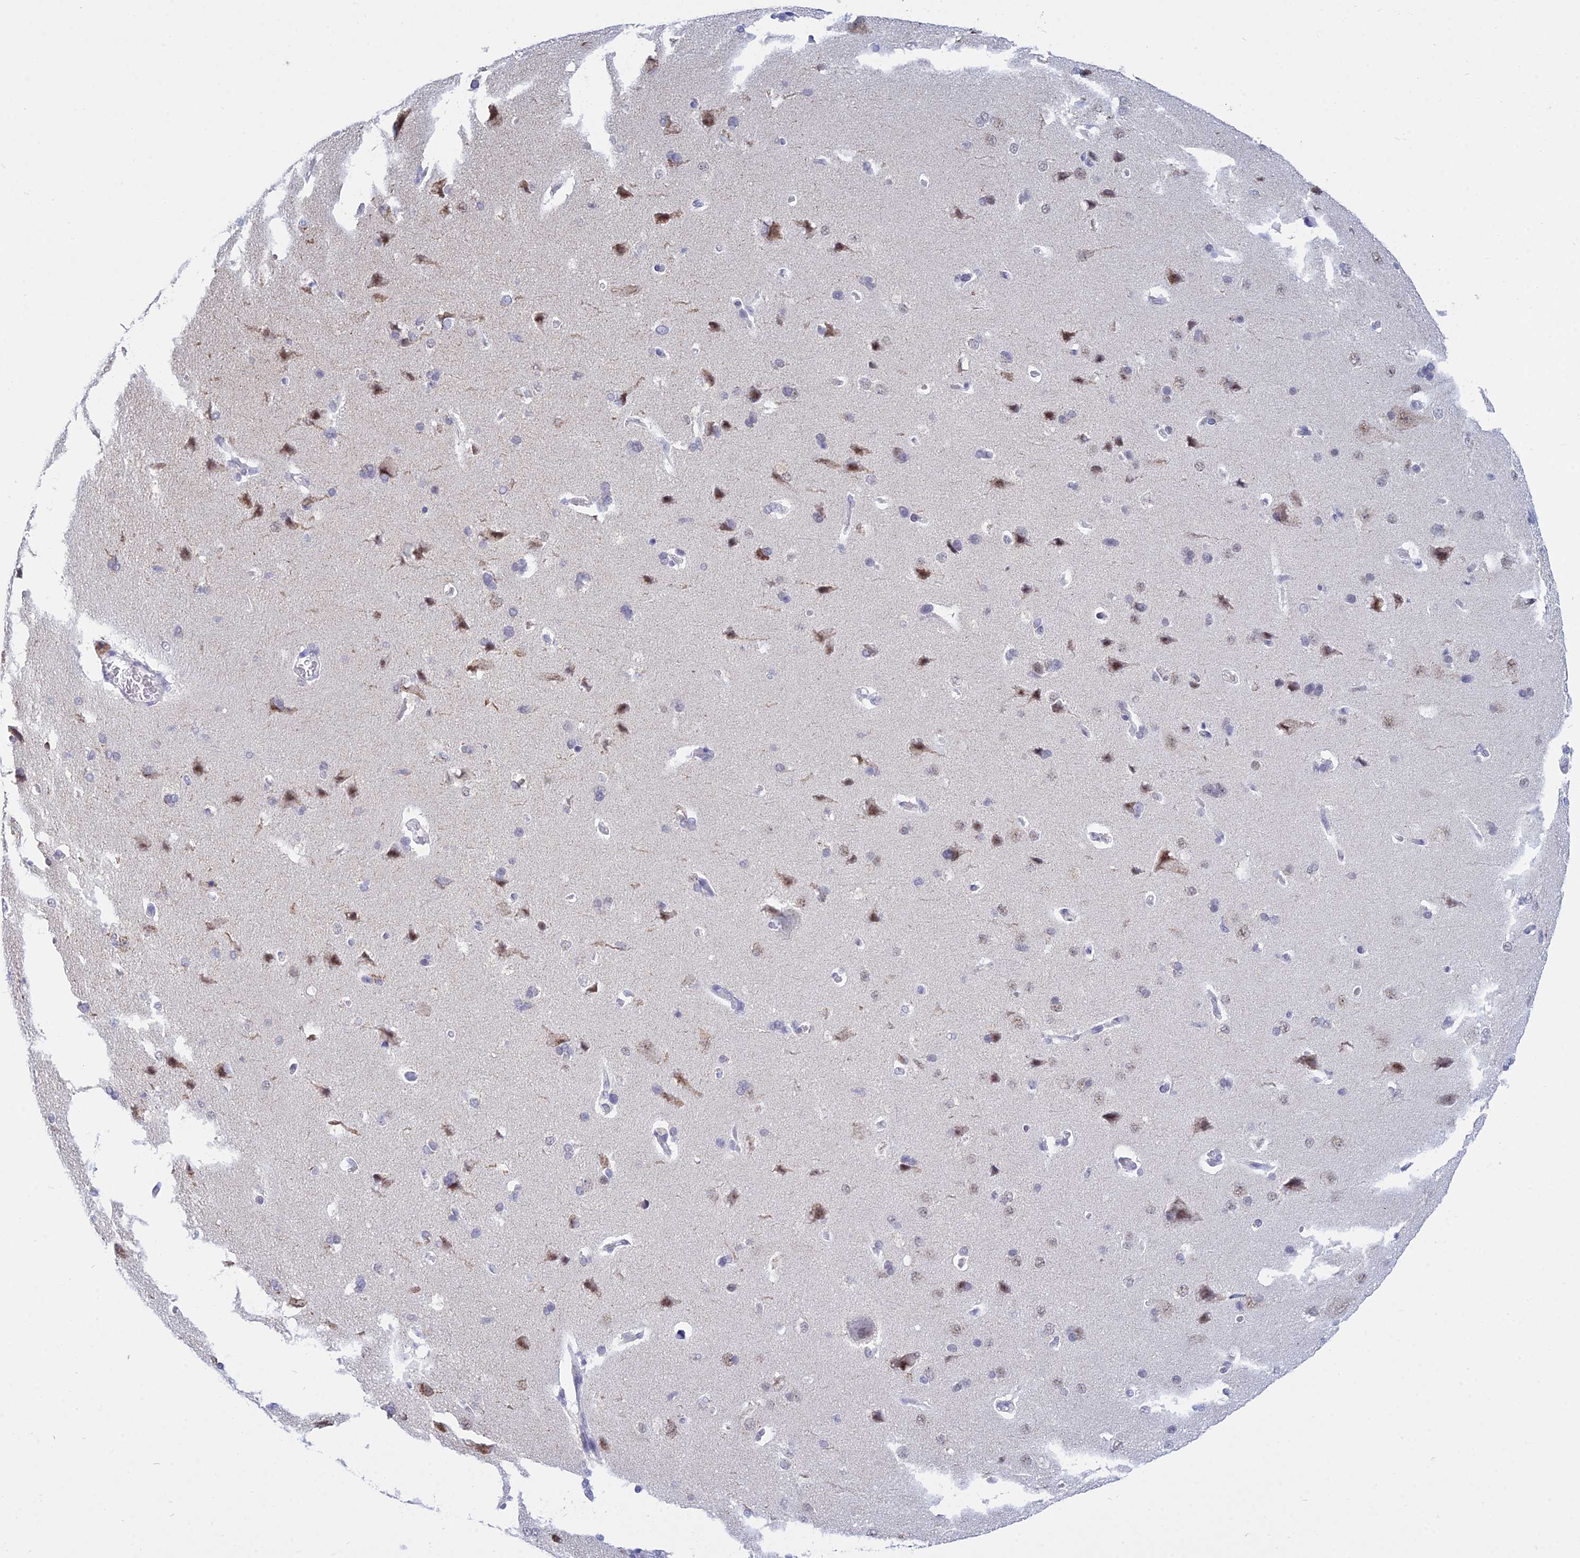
{"staining": {"intensity": "negative", "quantity": "none", "location": "none"}, "tissue": "cerebral cortex", "cell_type": "Endothelial cells", "image_type": "normal", "snomed": [{"axis": "morphology", "description": "Normal tissue, NOS"}, {"axis": "topography", "description": "Cerebral cortex"}], "caption": "Benign cerebral cortex was stained to show a protein in brown. There is no significant positivity in endothelial cells.", "gene": "KLF14", "patient": {"sex": "male", "age": 62}}